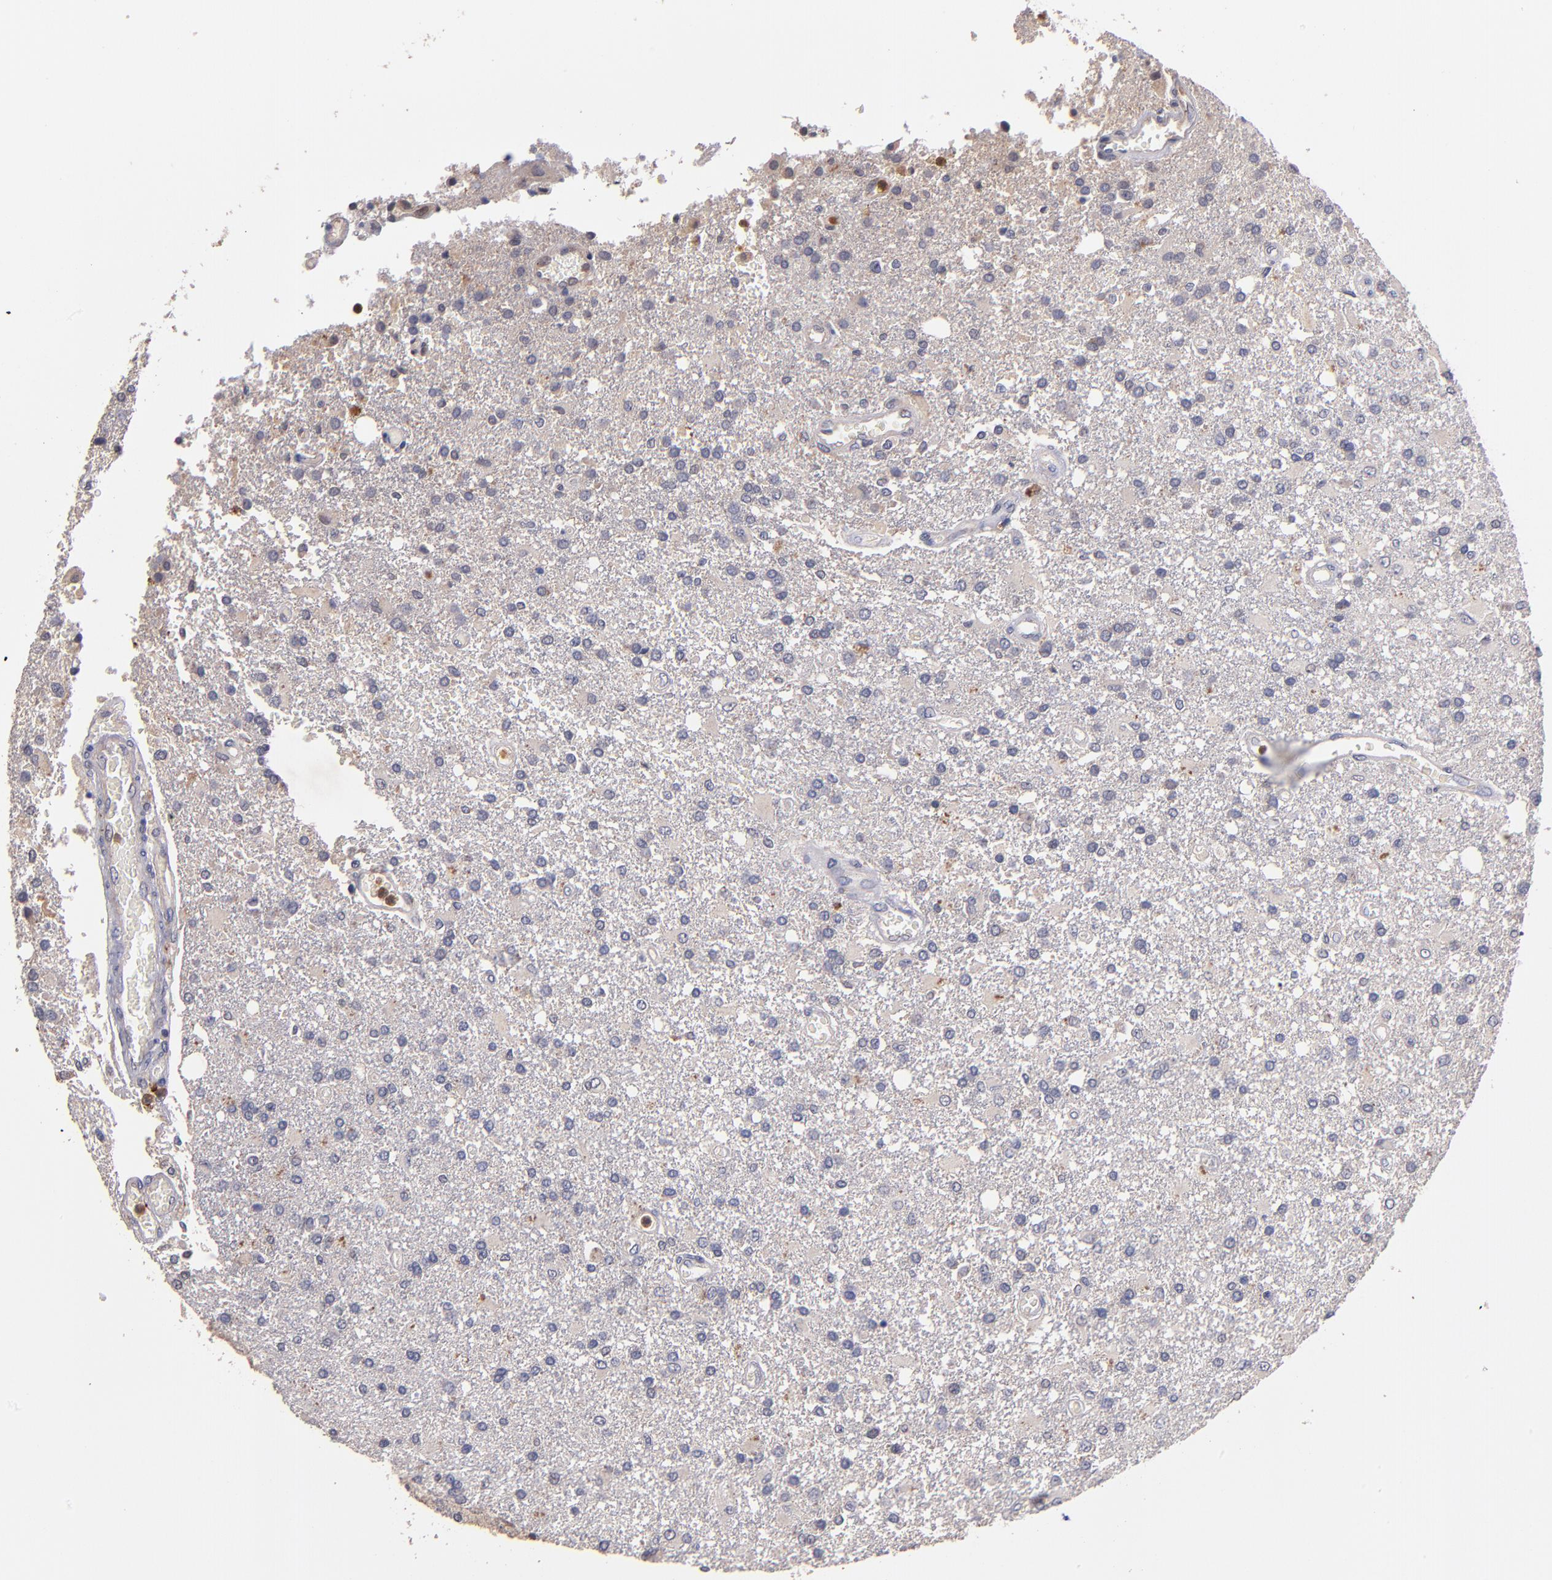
{"staining": {"intensity": "negative", "quantity": "none", "location": "none"}, "tissue": "glioma", "cell_type": "Tumor cells", "image_type": "cancer", "snomed": [{"axis": "morphology", "description": "Glioma, malignant, High grade"}, {"axis": "topography", "description": "Cerebral cortex"}], "caption": "Tumor cells are negative for protein expression in human malignant glioma (high-grade).", "gene": "TTLL12", "patient": {"sex": "male", "age": 79}}